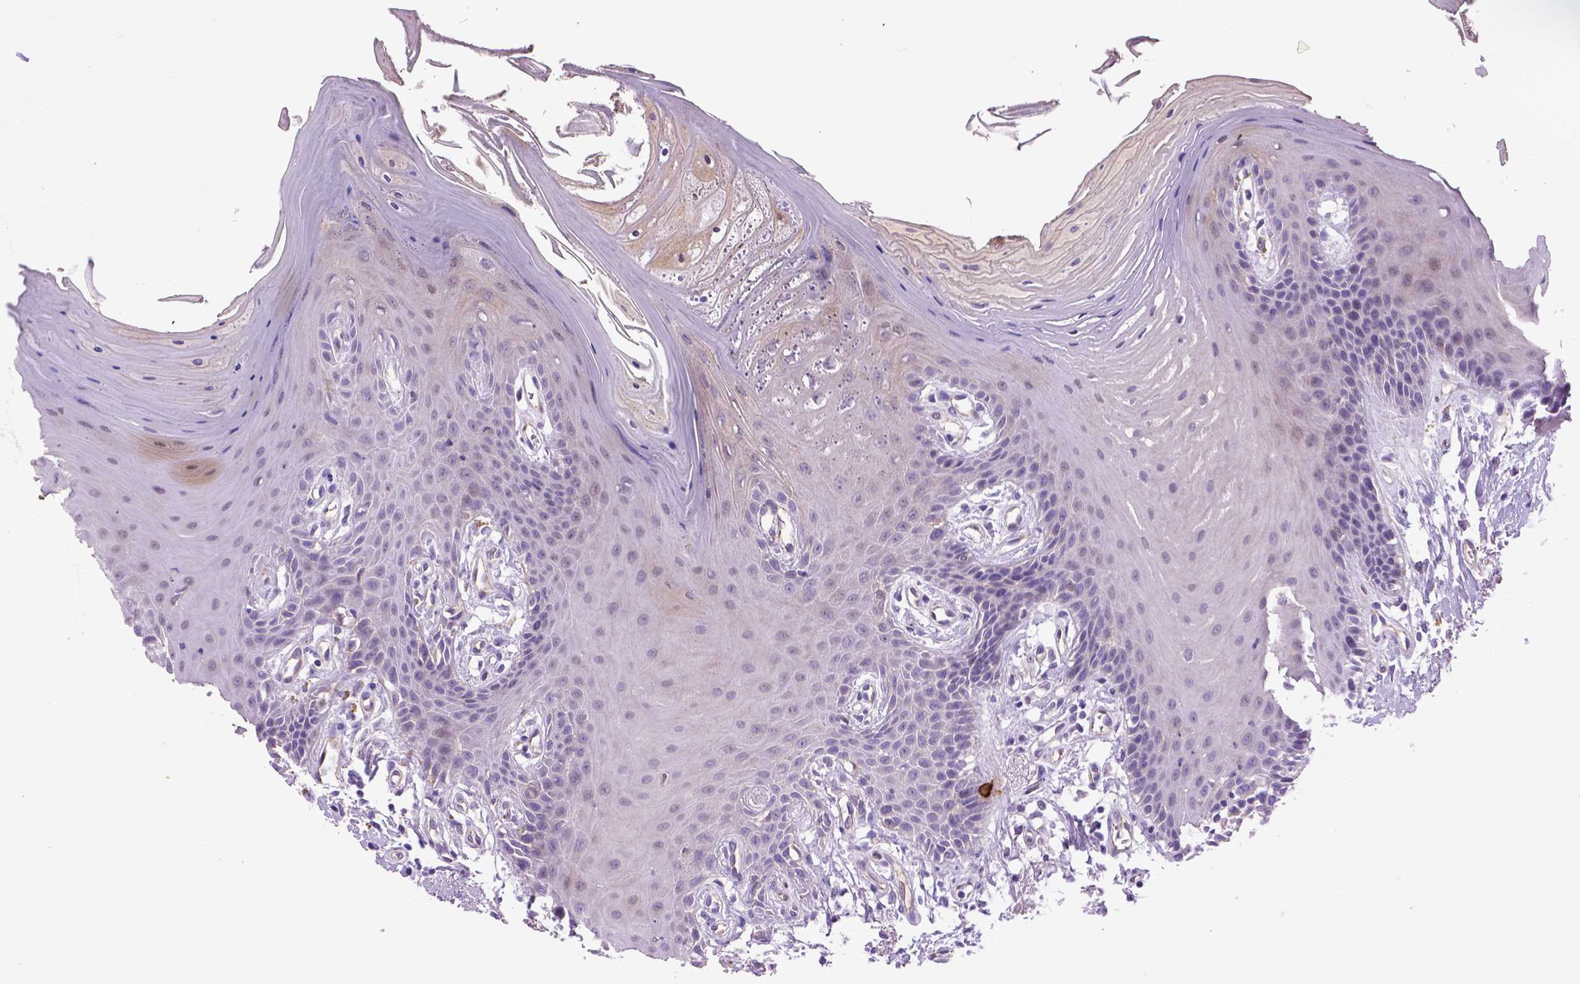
{"staining": {"intensity": "negative", "quantity": "none", "location": "none"}, "tissue": "oral mucosa", "cell_type": "Squamous epithelial cells", "image_type": "normal", "snomed": [{"axis": "morphology", "description": "Normal tissue, NOS"}, {"axis": "morphology", "description": "Normal morphology"}, {"axis": "topography", "description": "Oral tissue"}], "caption": "This is an IHC photomicrograph of unremarkable human oral mucosa. There is no expression in squamous epithelial cells.", "gene": "CCER2", "patient": {"sex": "female", "age": 76}}